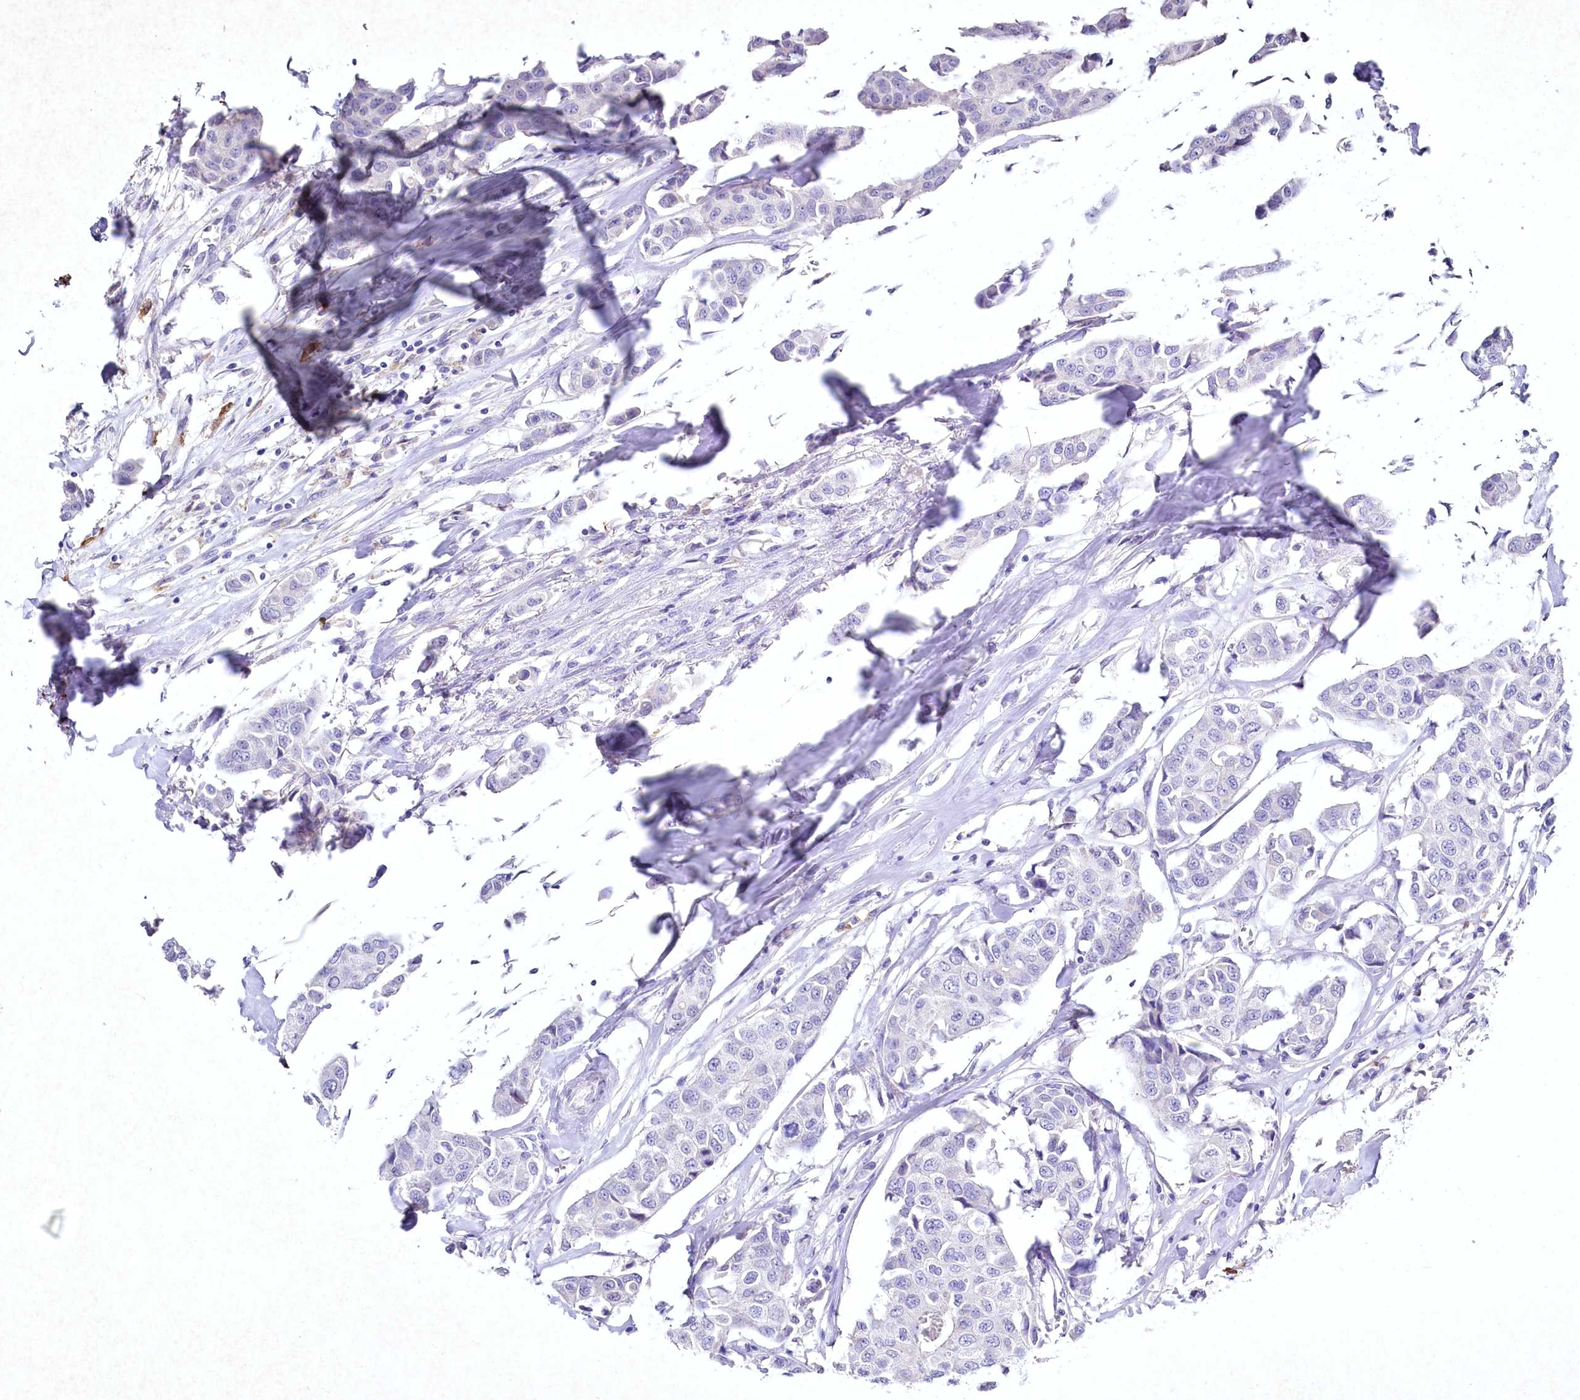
{"staining": {"intensity": "negative", "quantity": "none", "location": "none"}, "tissue": "breast cancer", "cell_type": "Tumor cells", "image_type": "cancer", "snomed": [{"axis": "morphology", "description": "Duct carcinoma"}, {"axis": "topography", "description": "Breast"}], "caption": "This is a image of IHC staining of breast cancer, which shows no expression in tumor cells. The staining is performed using DAB (3,3'-diaminobenzidine) brown chromogen with nuclei counter-stained in using hematoxylin.", "gene": "CLEC4M", "patient": {"sex": "female", "age": 80}}